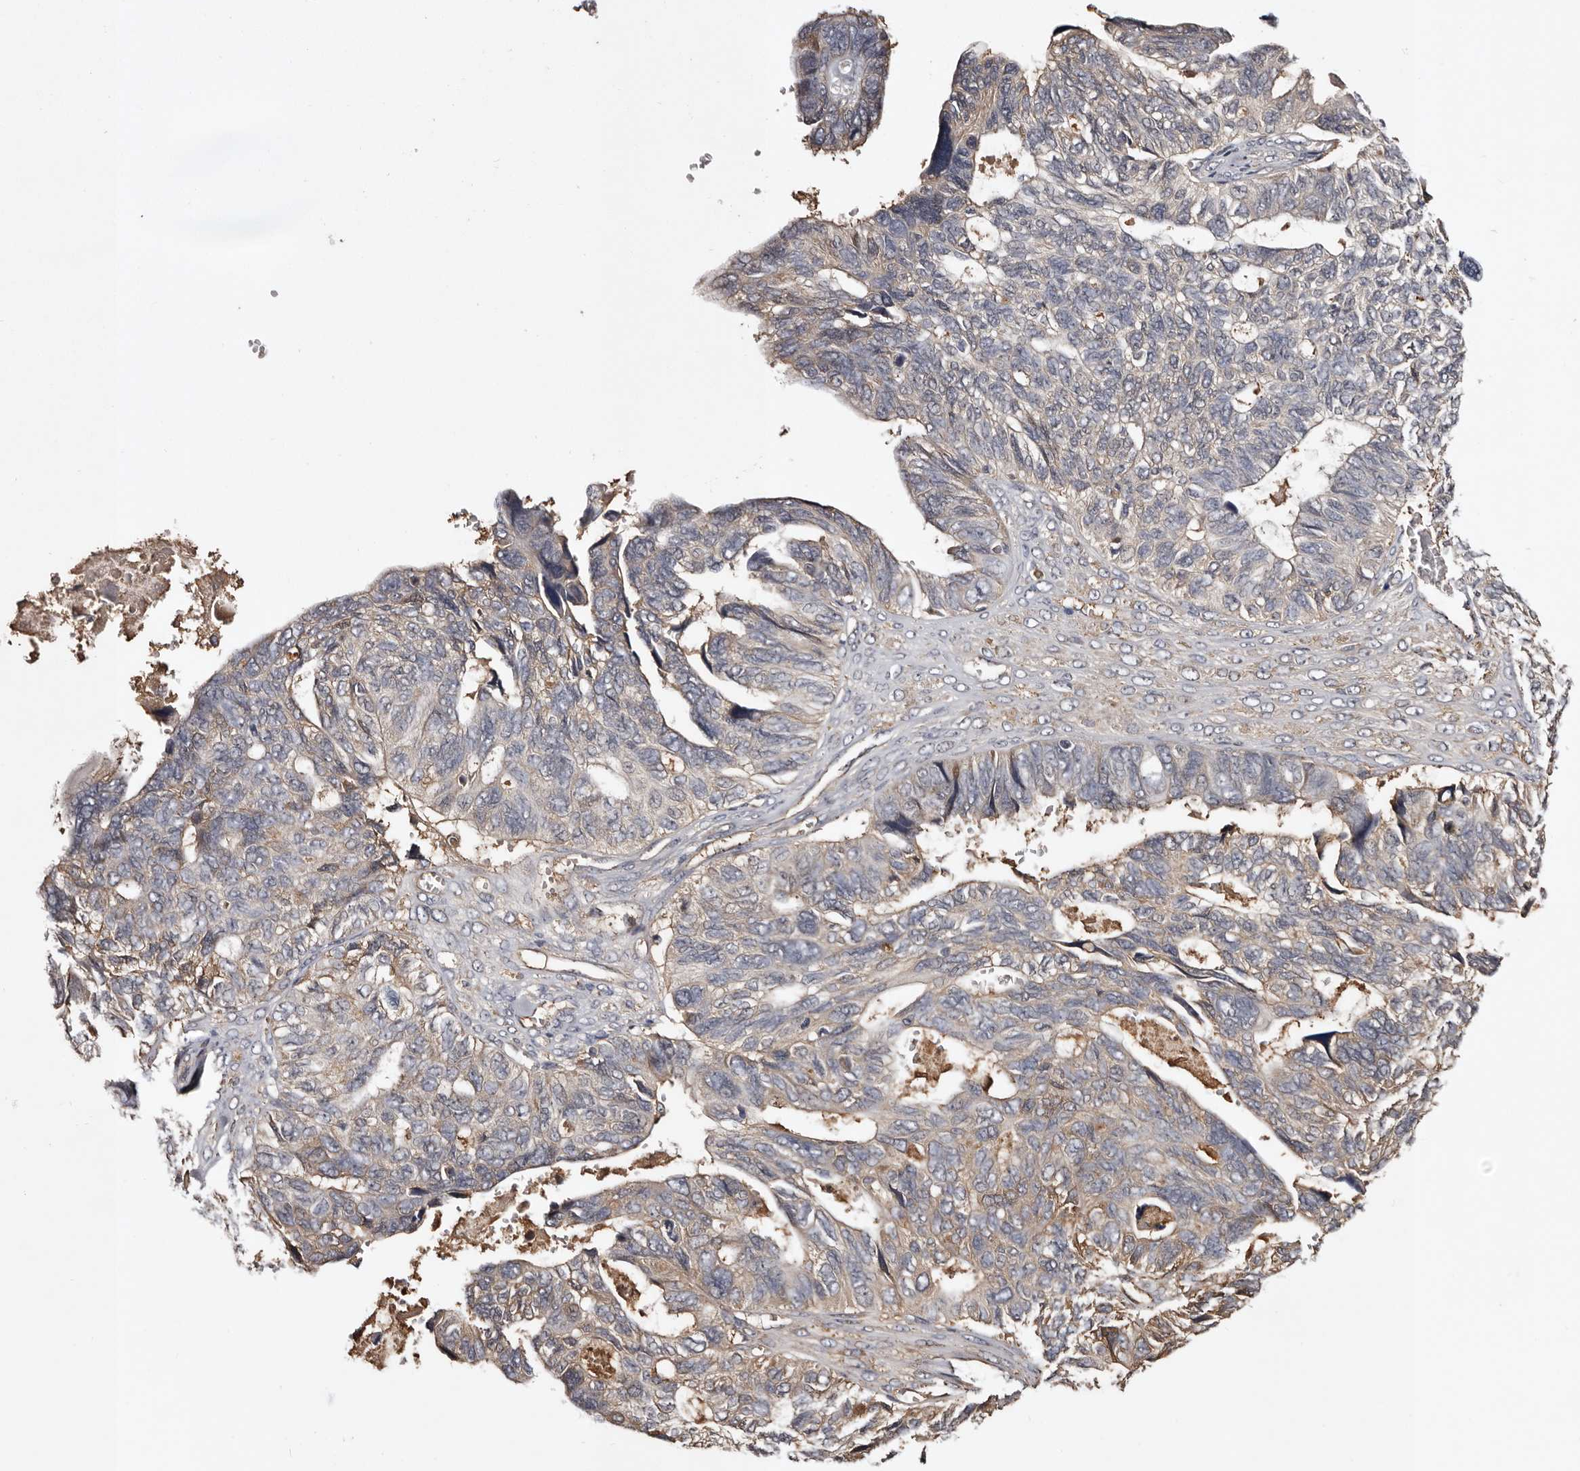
{"staining": {"intensity": "weak", "quantity": "25%-75%", "location": "cytoplasmic/membranous,nuclear"}, "tissue": "ovarian cancer", "cell_type": "Tumor cells", "image_type": "cancer", "snomed": [{"axis": "morphology", "description": "Cystadenocarcinoma, serous, NOS"}, {"axis": "topography", "description": "Ovary"}], "caption": "Tumor cells exhibit low levels of weak cytoplasmic/membranous and nuclear expression in approximately 25%-75% of cells in human ovarian serous cystadenocarcinoma. Nuclei are stained in blue.", "gene": "CYP1B1", "patient": {"sex": "female", "age": 79}}